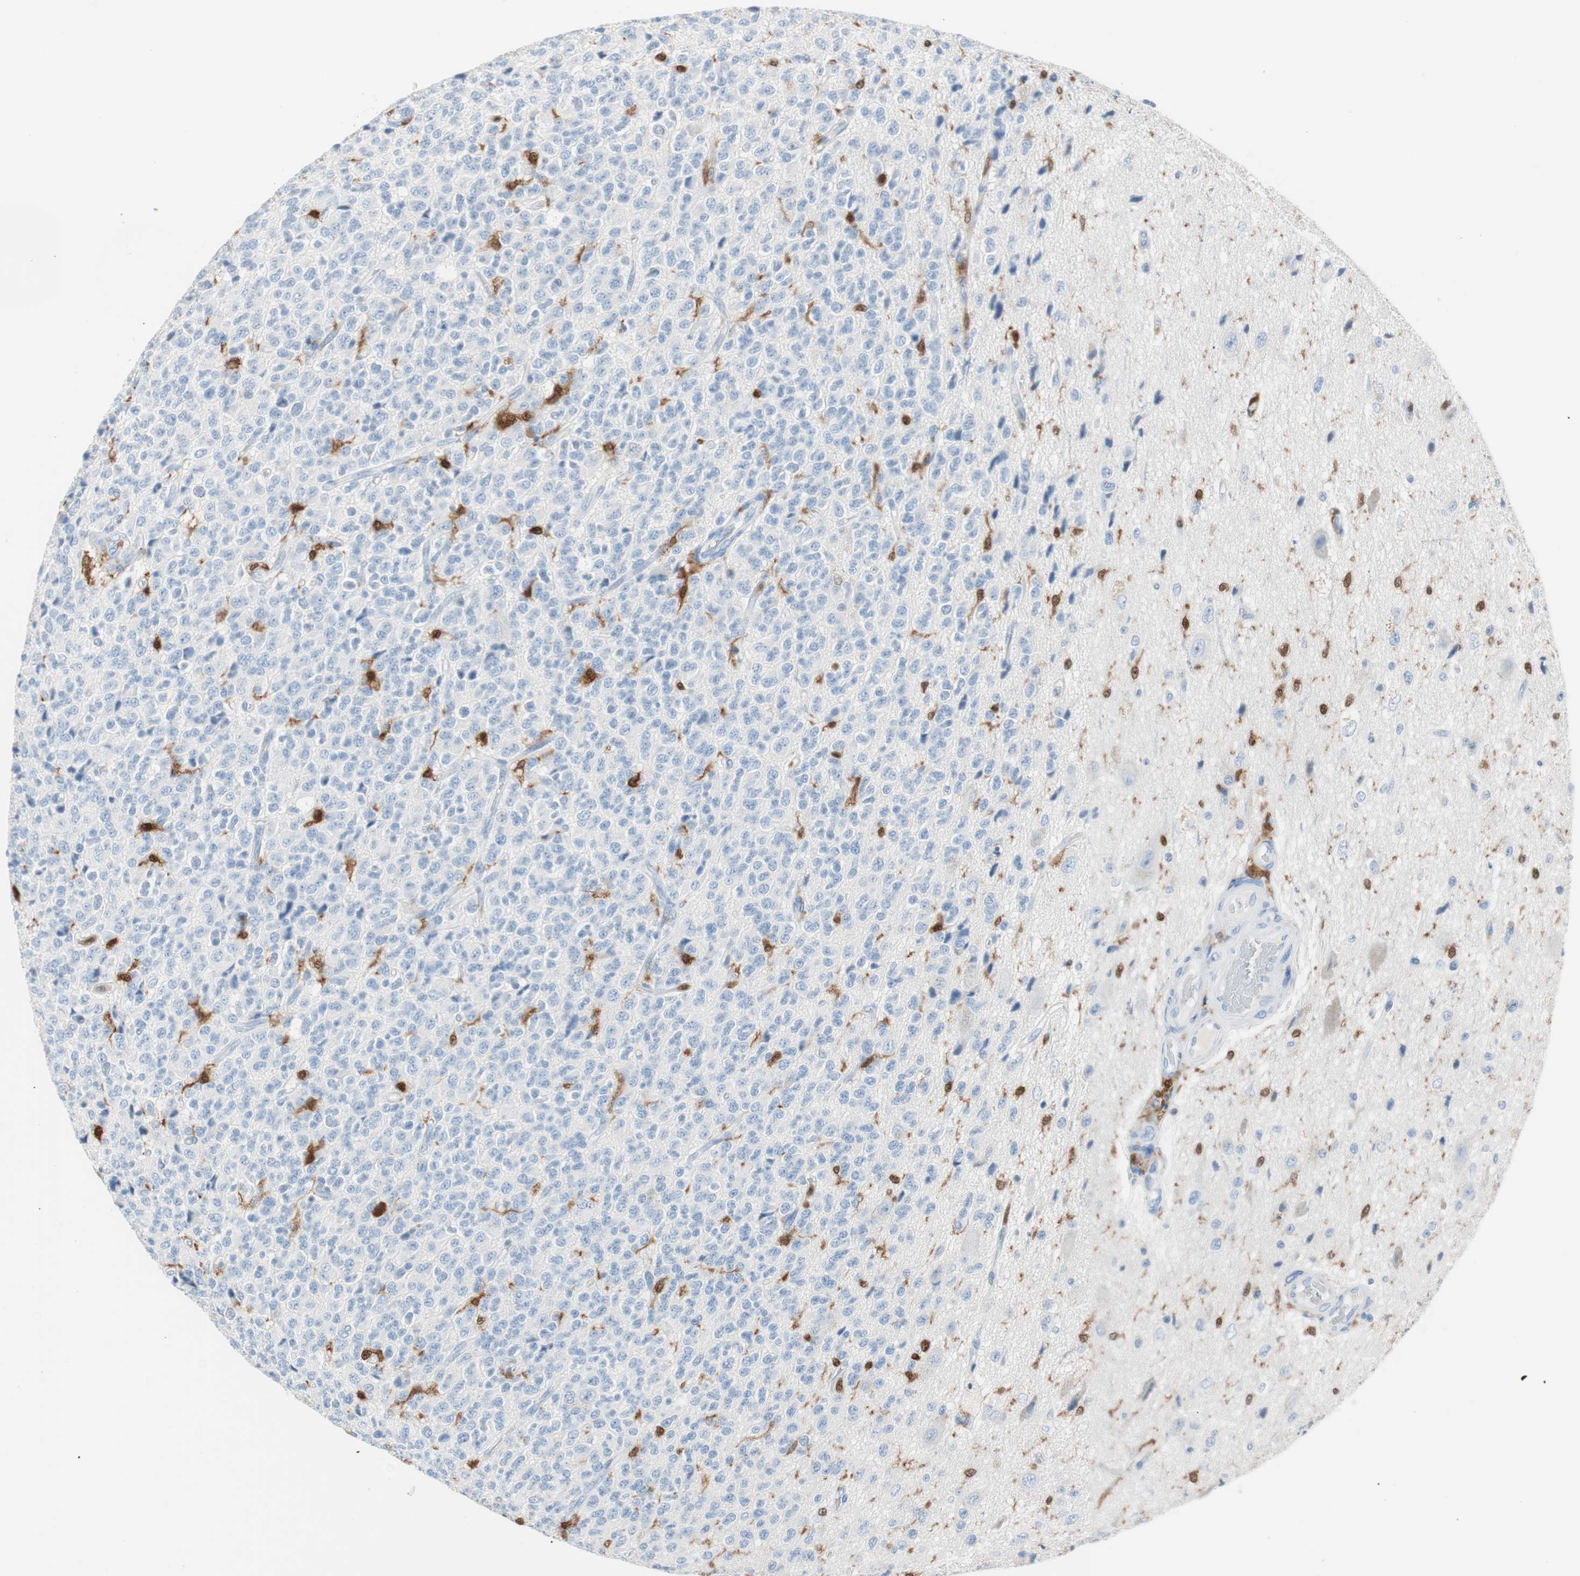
{"staining": {"intensity": "strong", "quantity": "<25%", "location": "cytoplasmic/membranous,nuclear"}, "tissue": "glioma", "cell_type": "Tumor cells", "image_type": "cancer", "snomed": [{"axis": "morphology", "description": "Glioma, malignant, High grade"}, {"axis": "topography", "description": "pancreas cauda"}], "caption": "Immunohistochemistry (IHC) micrograph of neoplastic tissue: malignant glioma (high-grade) stained using immunohistochemistry (IHC) exhibits medium levels of strong protein expression localized specifically in the cytoplasmic/membranous and nuclear of tumor cells, appearing as a cytoplasmic/membranous and nuclear brown color.", "gene": "IL18", "patient": {"sex": "male", "age": 60}}